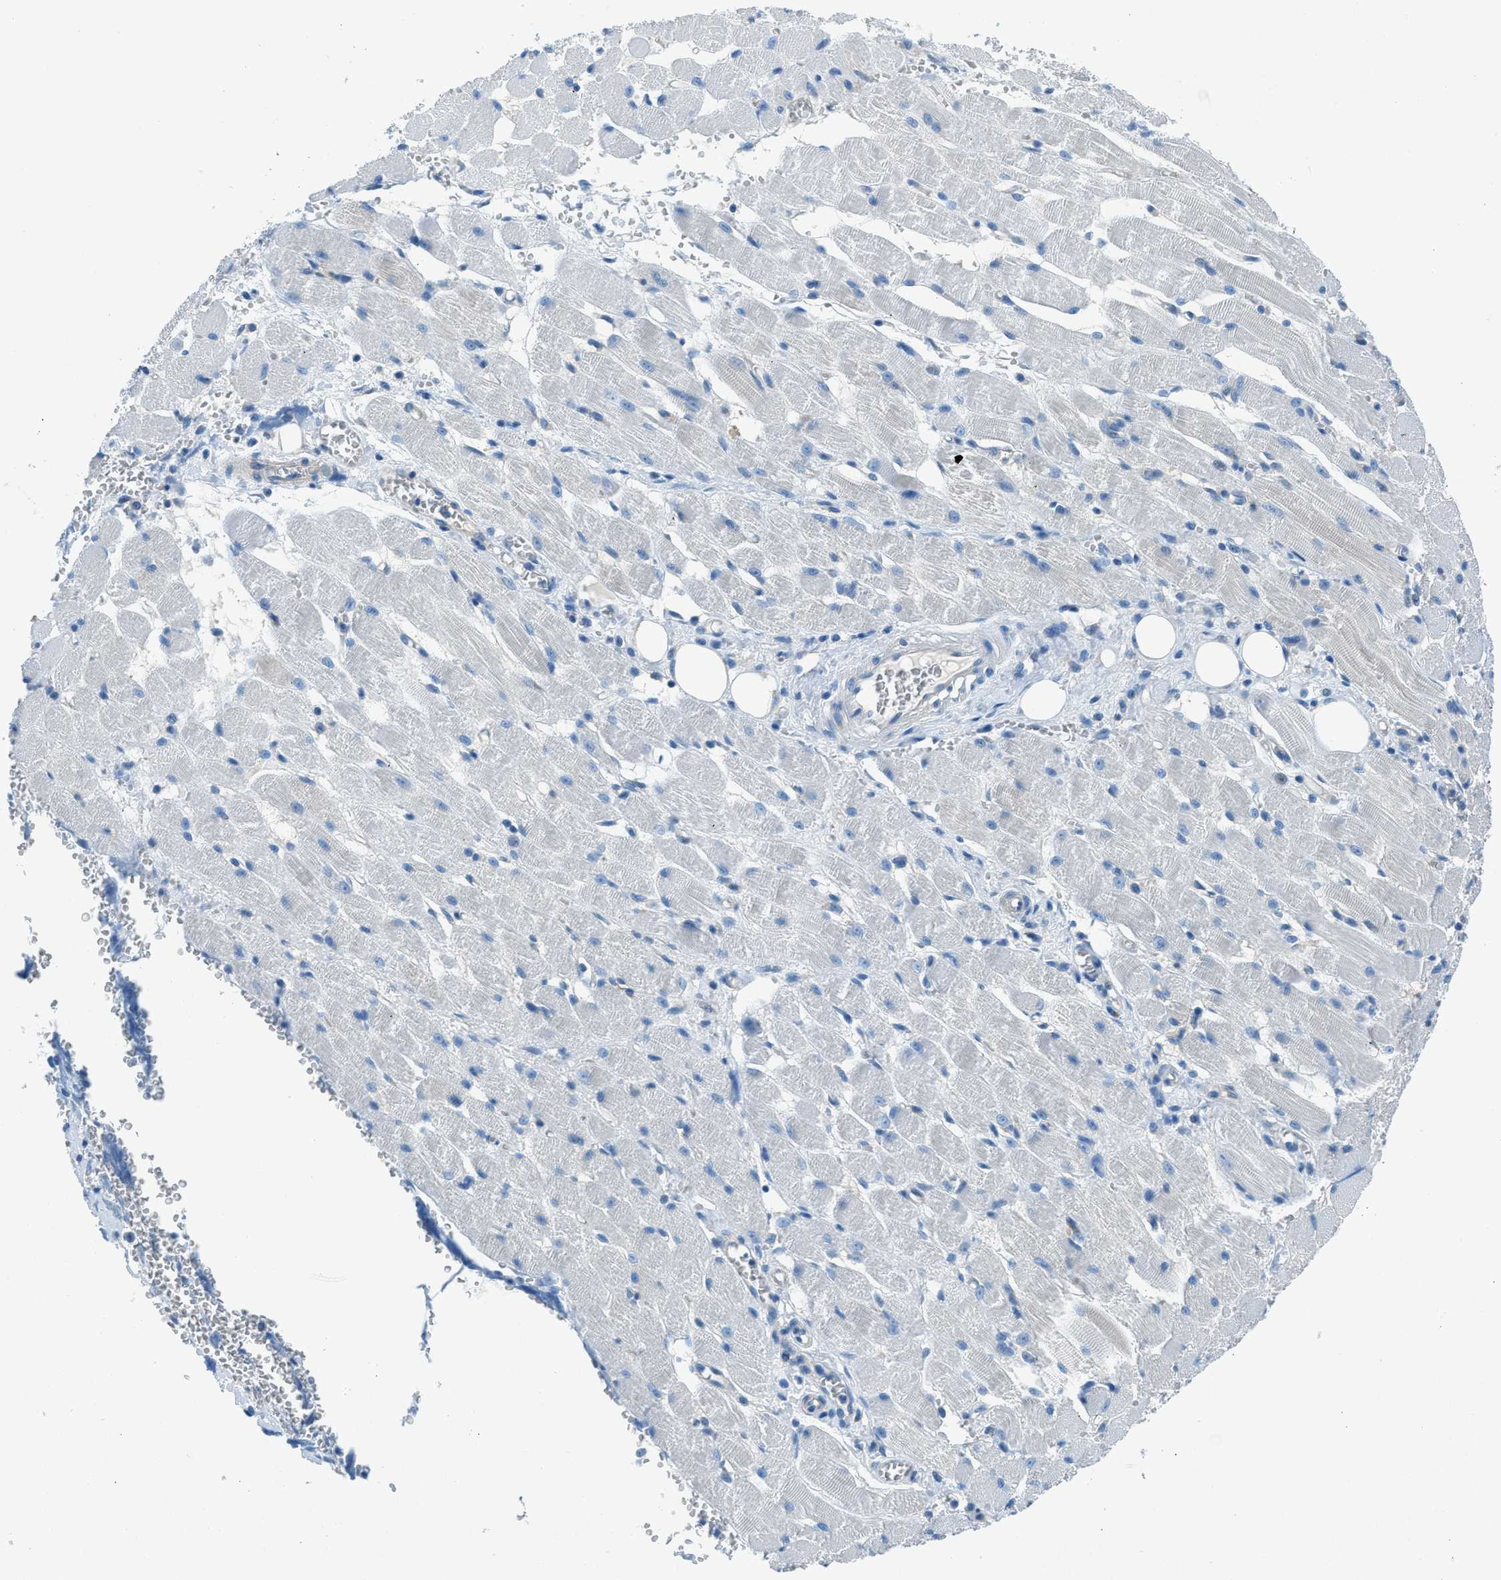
{"staining": {"intensity": "negative", "quantity": "none", "location": "none"}, "tissue": "adipose tissue", "cell_type": "Adipocytes", "image_type": "normal", "snomed": [{"axis": "morphology", "description": "Squamous cell carcinoma, NOS"}, {"axis": "topography", "description": "Oral tissue"}, {"axis": "topography", "description": "Head-Neck"}], "caption": "The photomicrograph shows no significant expression in adipocytes of adipose tissue.", "gene": "SARS1", "patient": {"sex": "female", "age": 50}}